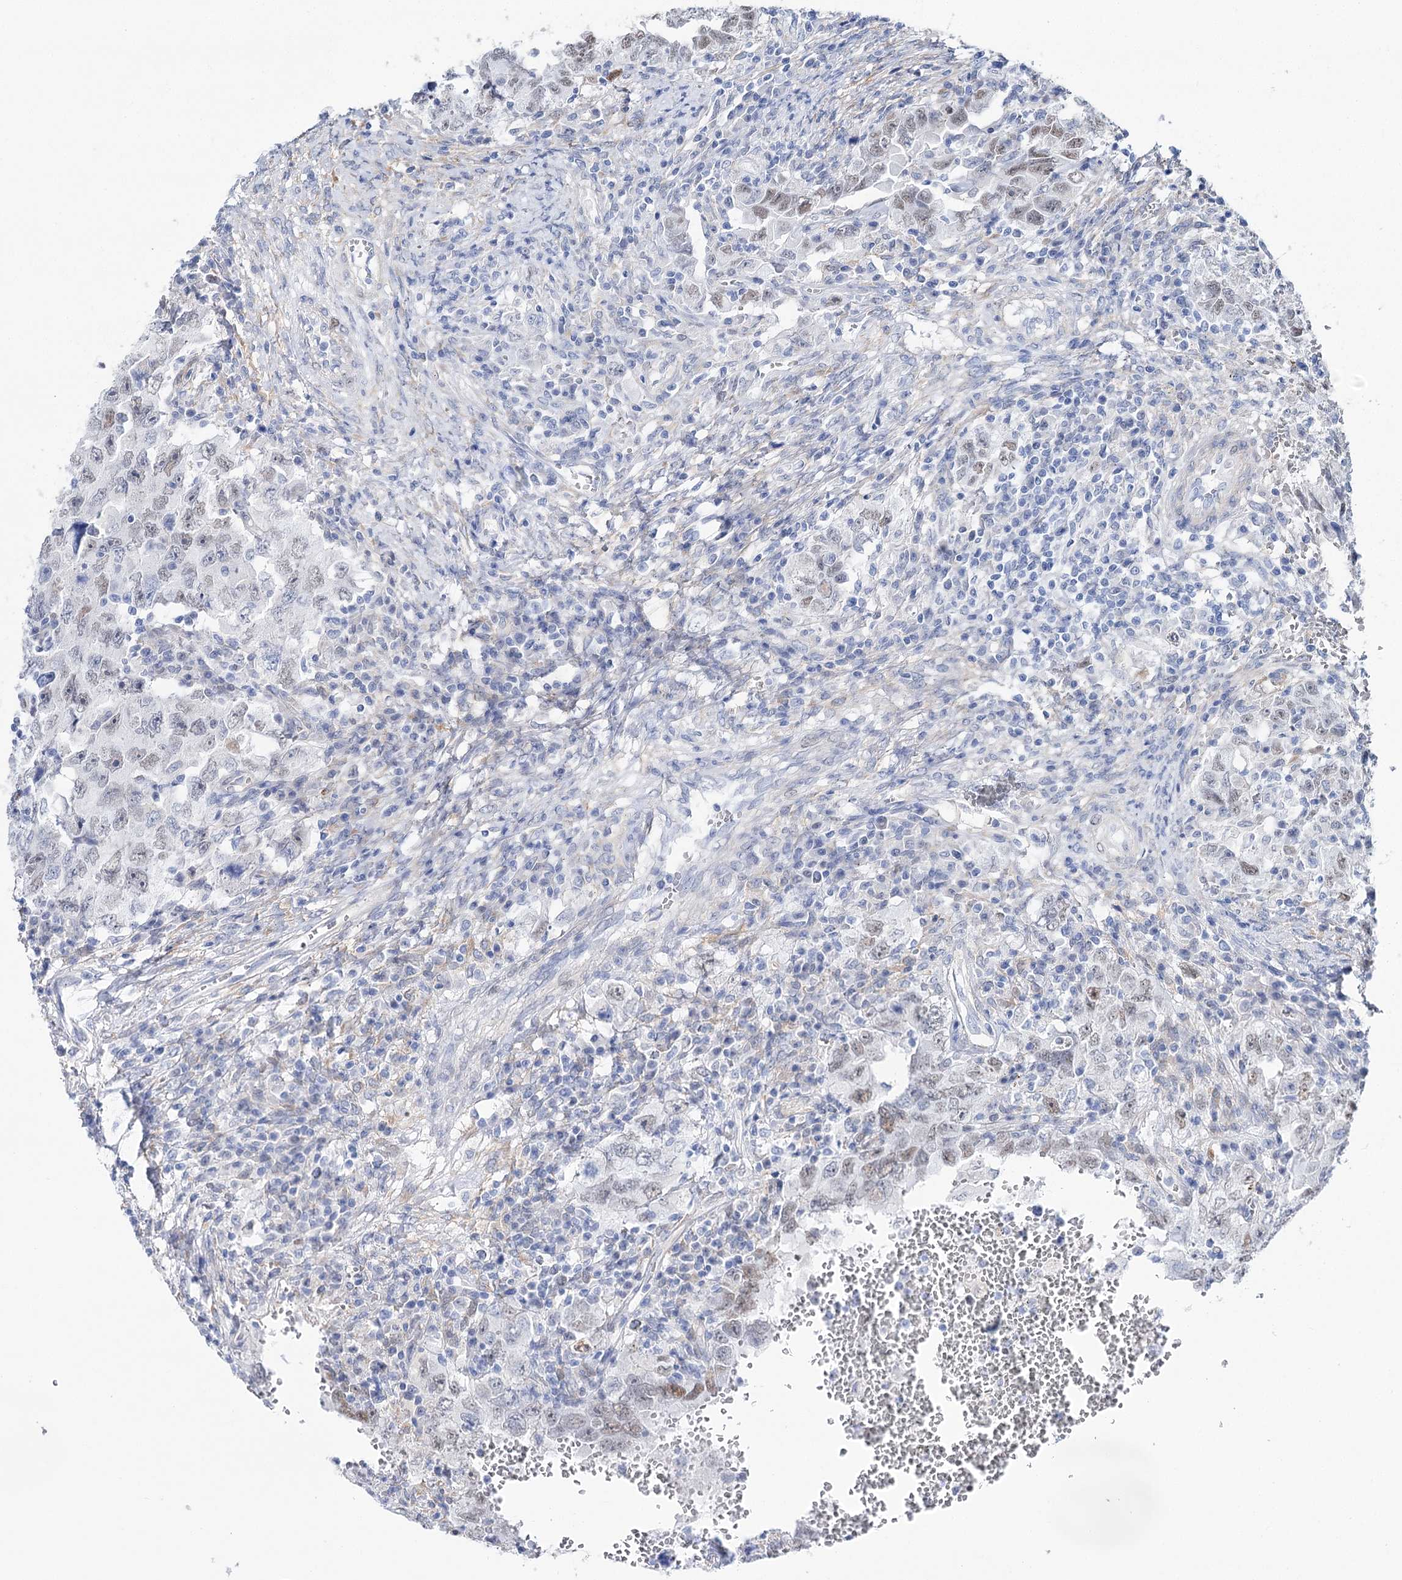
{"staining": {"intensity": "weak", "quantity": "<25%", "location": "nuclear"}, "tissue": "testis cancer", "cell_type": "Tumor cells", "image_type": "cancer", "snomed": [{"axis": "morphology", "description": "Carcinoma, Embryonal, NOS"}, {"axis": "topography", "description": "Testis"}], "caption": "A photomicrograph of testis cancer stained for a protein displays no brown staining in tumor cells. The staining is performed using DAB brown chromogen with nuclei counter-stained in using hematoxylin.", "gene": "UGDH", "patient": {"sex": "male", "age": 26}}